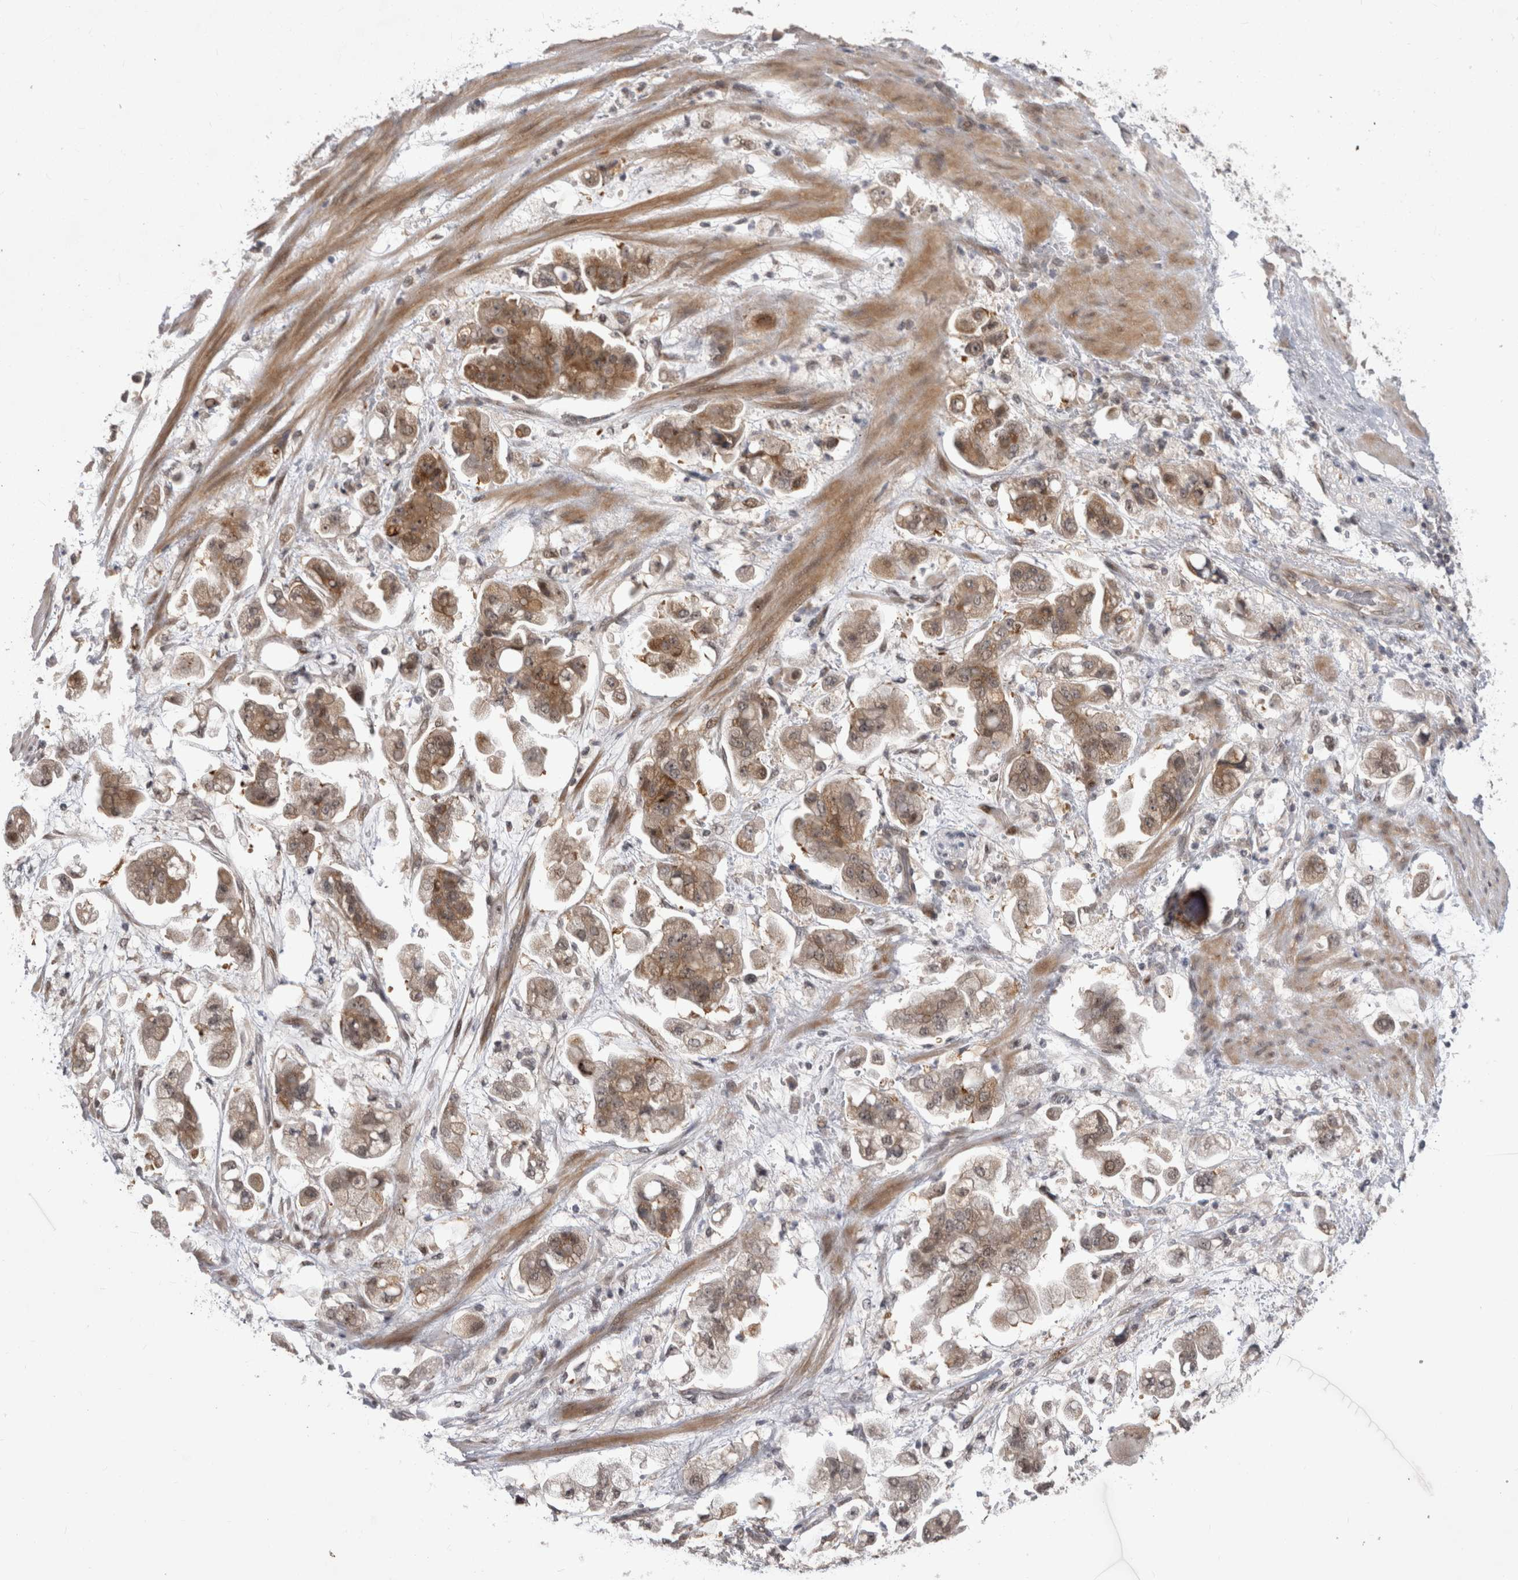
{"staining": {"intensity": "moderate", "quantity": "25%-75%", "location": "cytoplasmic/membranous,nuclear"}, "tissue": "stomach cancer", "cell_type": "Tumor cells", "image_type": "cancer", "snomed": [{"axis": "morphology", "description": "Adenocarcinoma, NOS"}, {"axis": "topography", "description": "Stomach"}], "caption": "Protein analysis of adenocarcinoma (stomach) tissue demonstrates moderate cytoplasmic/membranous and nuclear expression in approximately 25%-75% of tumor cells.", "gene": "MTBP", "patient": {"sex": "male", "age": 62}}